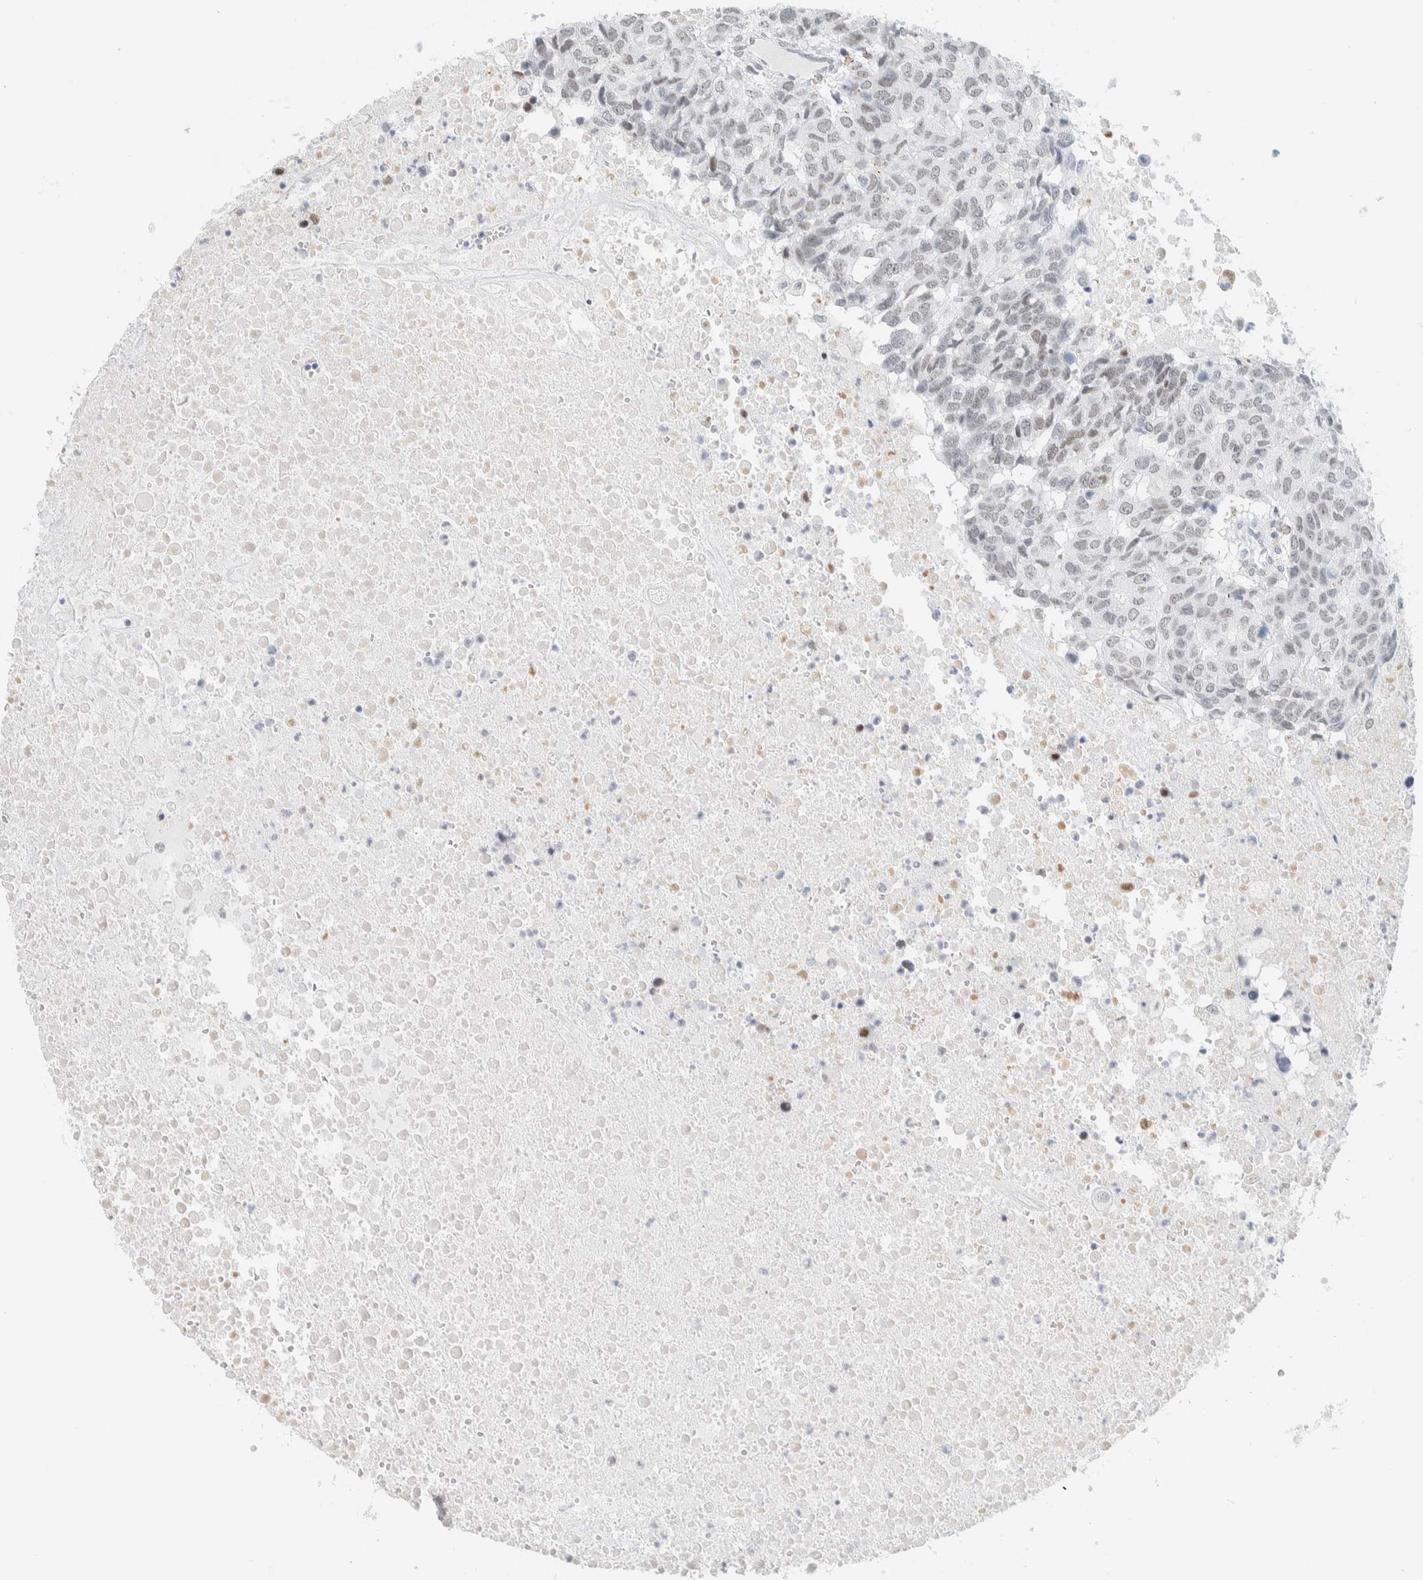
{"staining": {"intensity": "negative", "quantity": "none", "location": "none"}, "tissue": "head and neck cancer", "cell_type": "Tumor cells", "image_type": "cancer", "snomed": [{"axis": "morphology", "description": "Squamous cell carcinoma, NOS"}, {"axis": "topography", "description": "Head-Neck"}], "caption": "Photomicrograph shows no protein expression in tumor cells of head and neck cancer tissue.", "gene": "CDH17", "patient": {"sex": "male", "age": 66}}